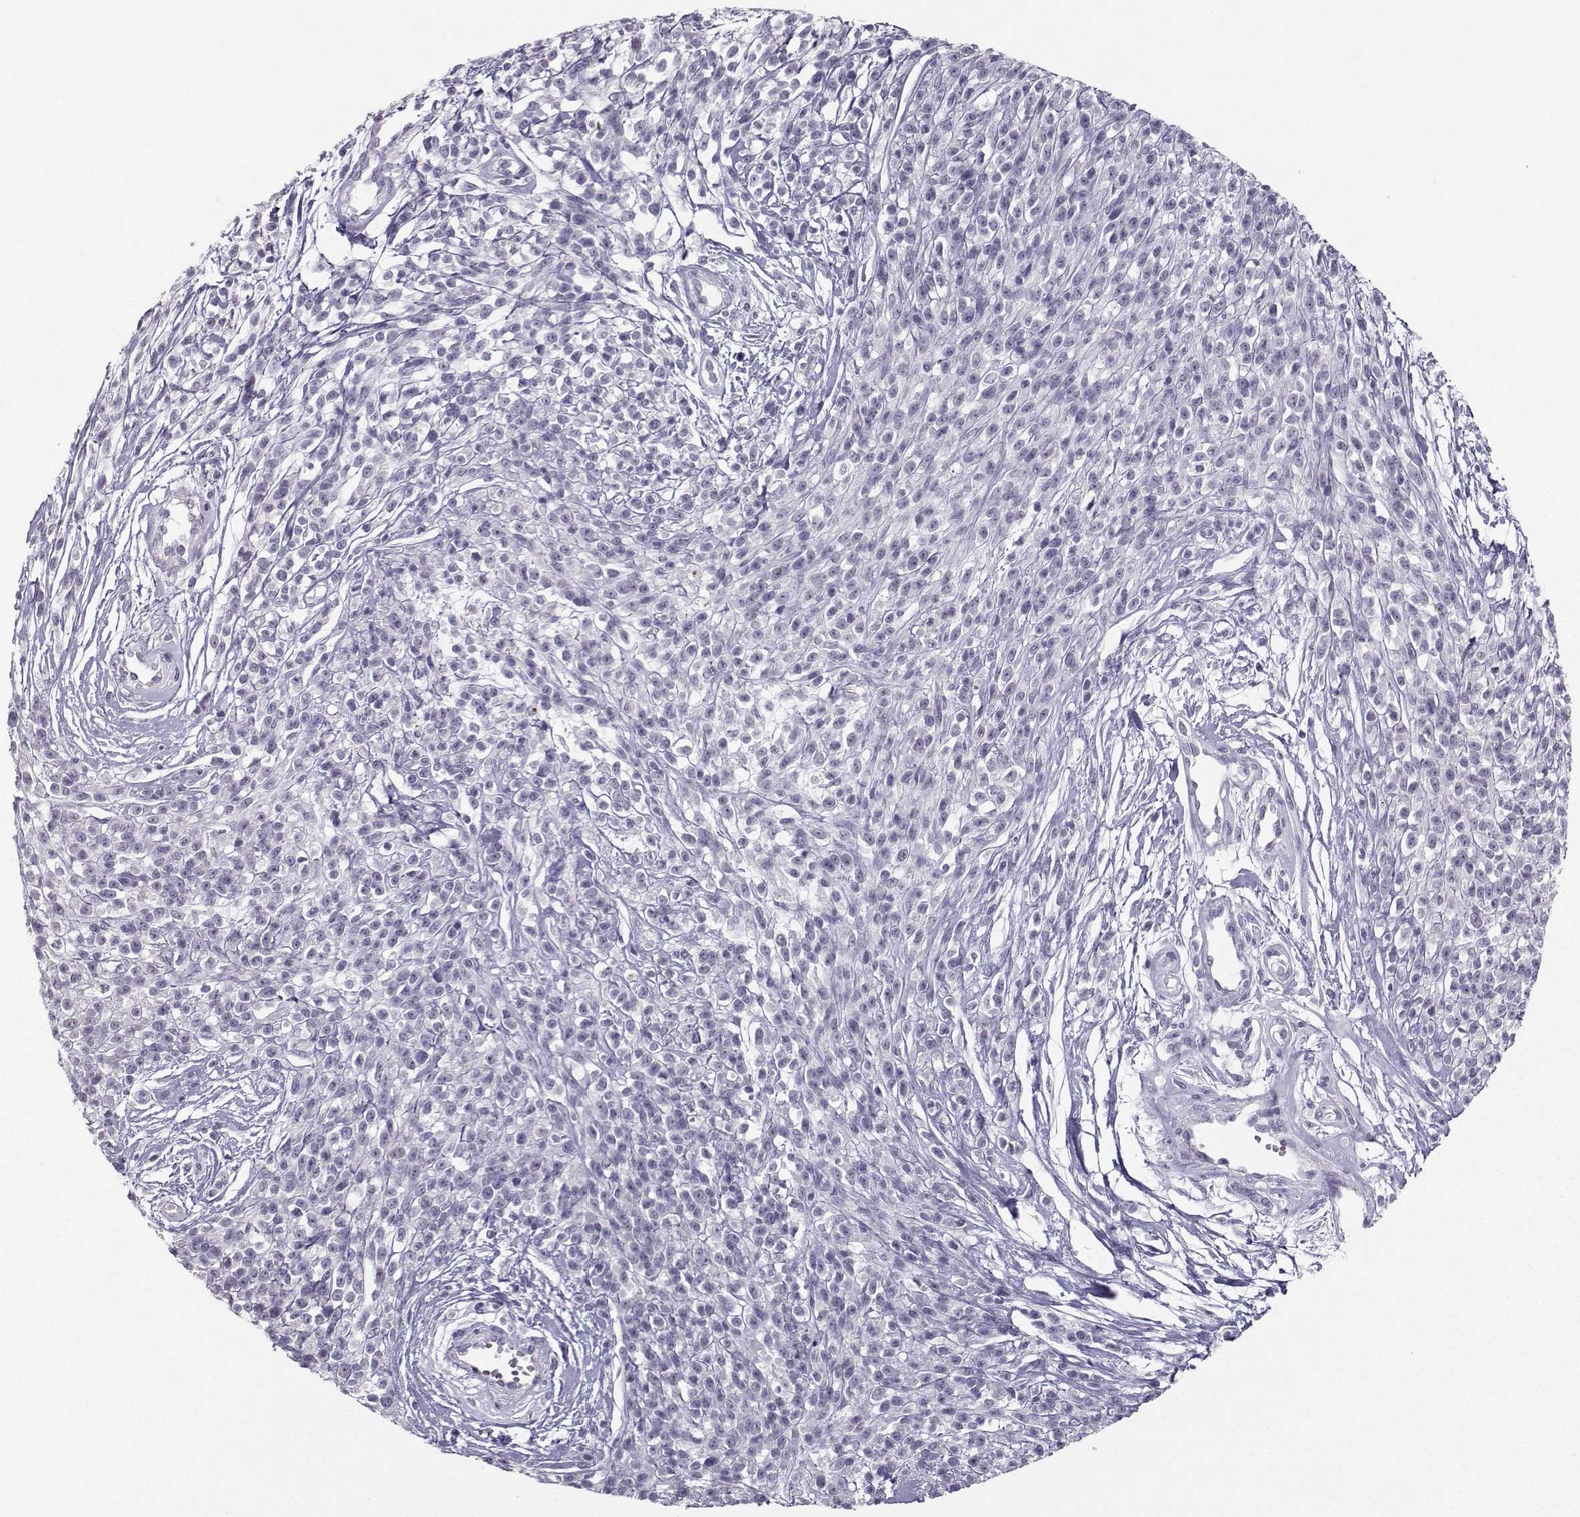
{"staining": {"intensity": "negative", "quantity": "none", "location": "none"}, "tissue": "melanoma", "cell_type": "Tumor cells", "image_type": "cancer", "snomed": [{"axis": "morphology", "description": "Malignant melanoma, NOS"}, {"axis": "topography", "description": "Skin"}, {"axis": "topography", "description": "Skin of trunk"}], "caption": "Human melanoma stained for a protein using immunohistochemistry (IHC) demonstrates no positivity in tumor cells.", "gene": "PKP2", "patient": {"sex": "male", "age": 74}}